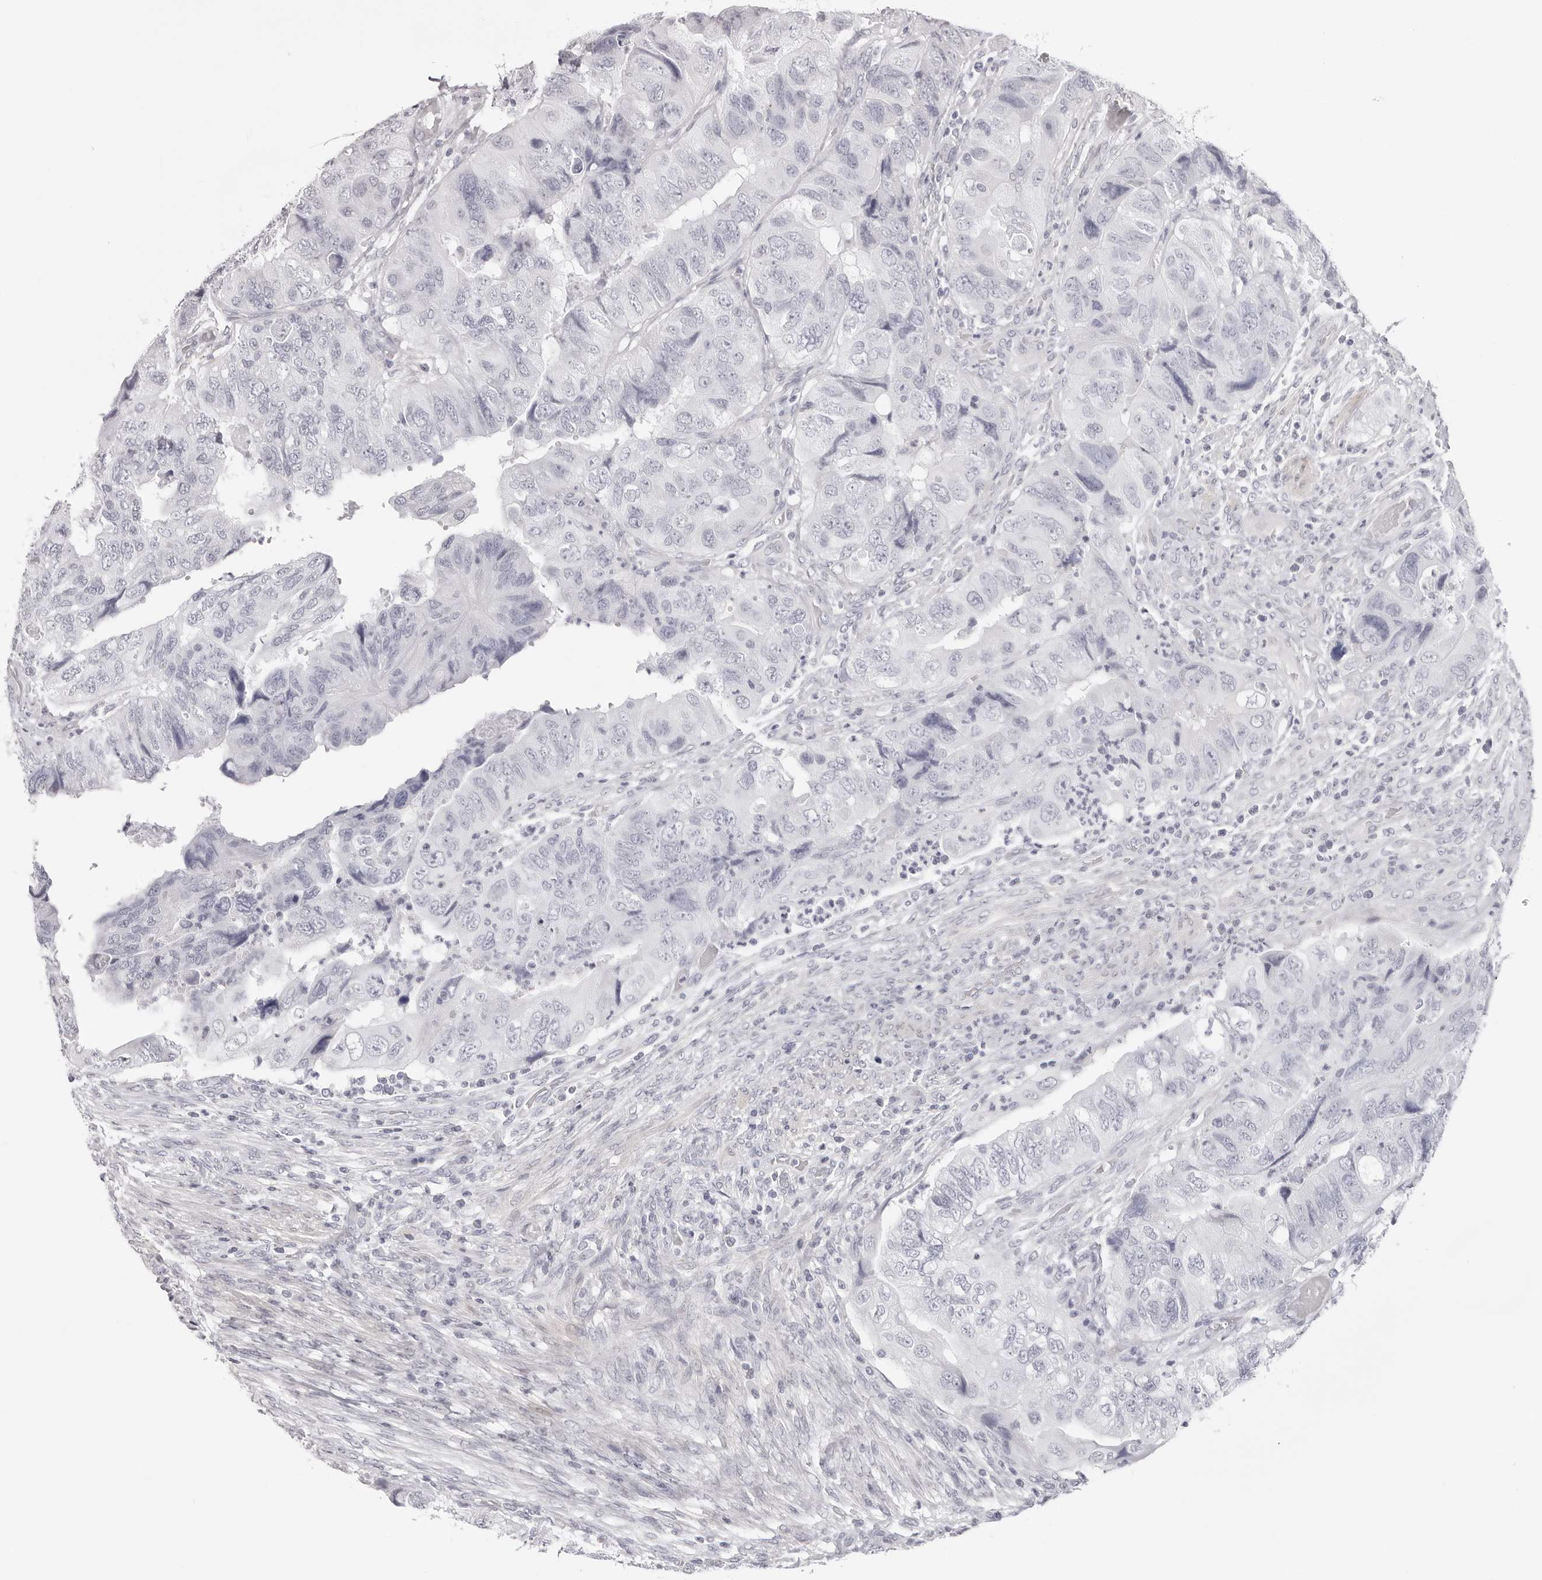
{"staining": {"intensity": "negative", "quantity": "none", "location": "none"}, "tissue": "colorectal cancer", "cell_type": "Tumor cells", "image_type": "cancer", "snomed": [{"axis": "morphology", "description": "Adenocarcinoma, NOS"}, {"axis": "topography", "description": "Rectum"}], "caption": "IHC of human colorectal cancer displays no staining in tumor cells. (Brightfield microscopy of DAB immunohistochemistry at high magnification).", "gene": "INSL3", "patient": {"sex": "male", "age": 63}}